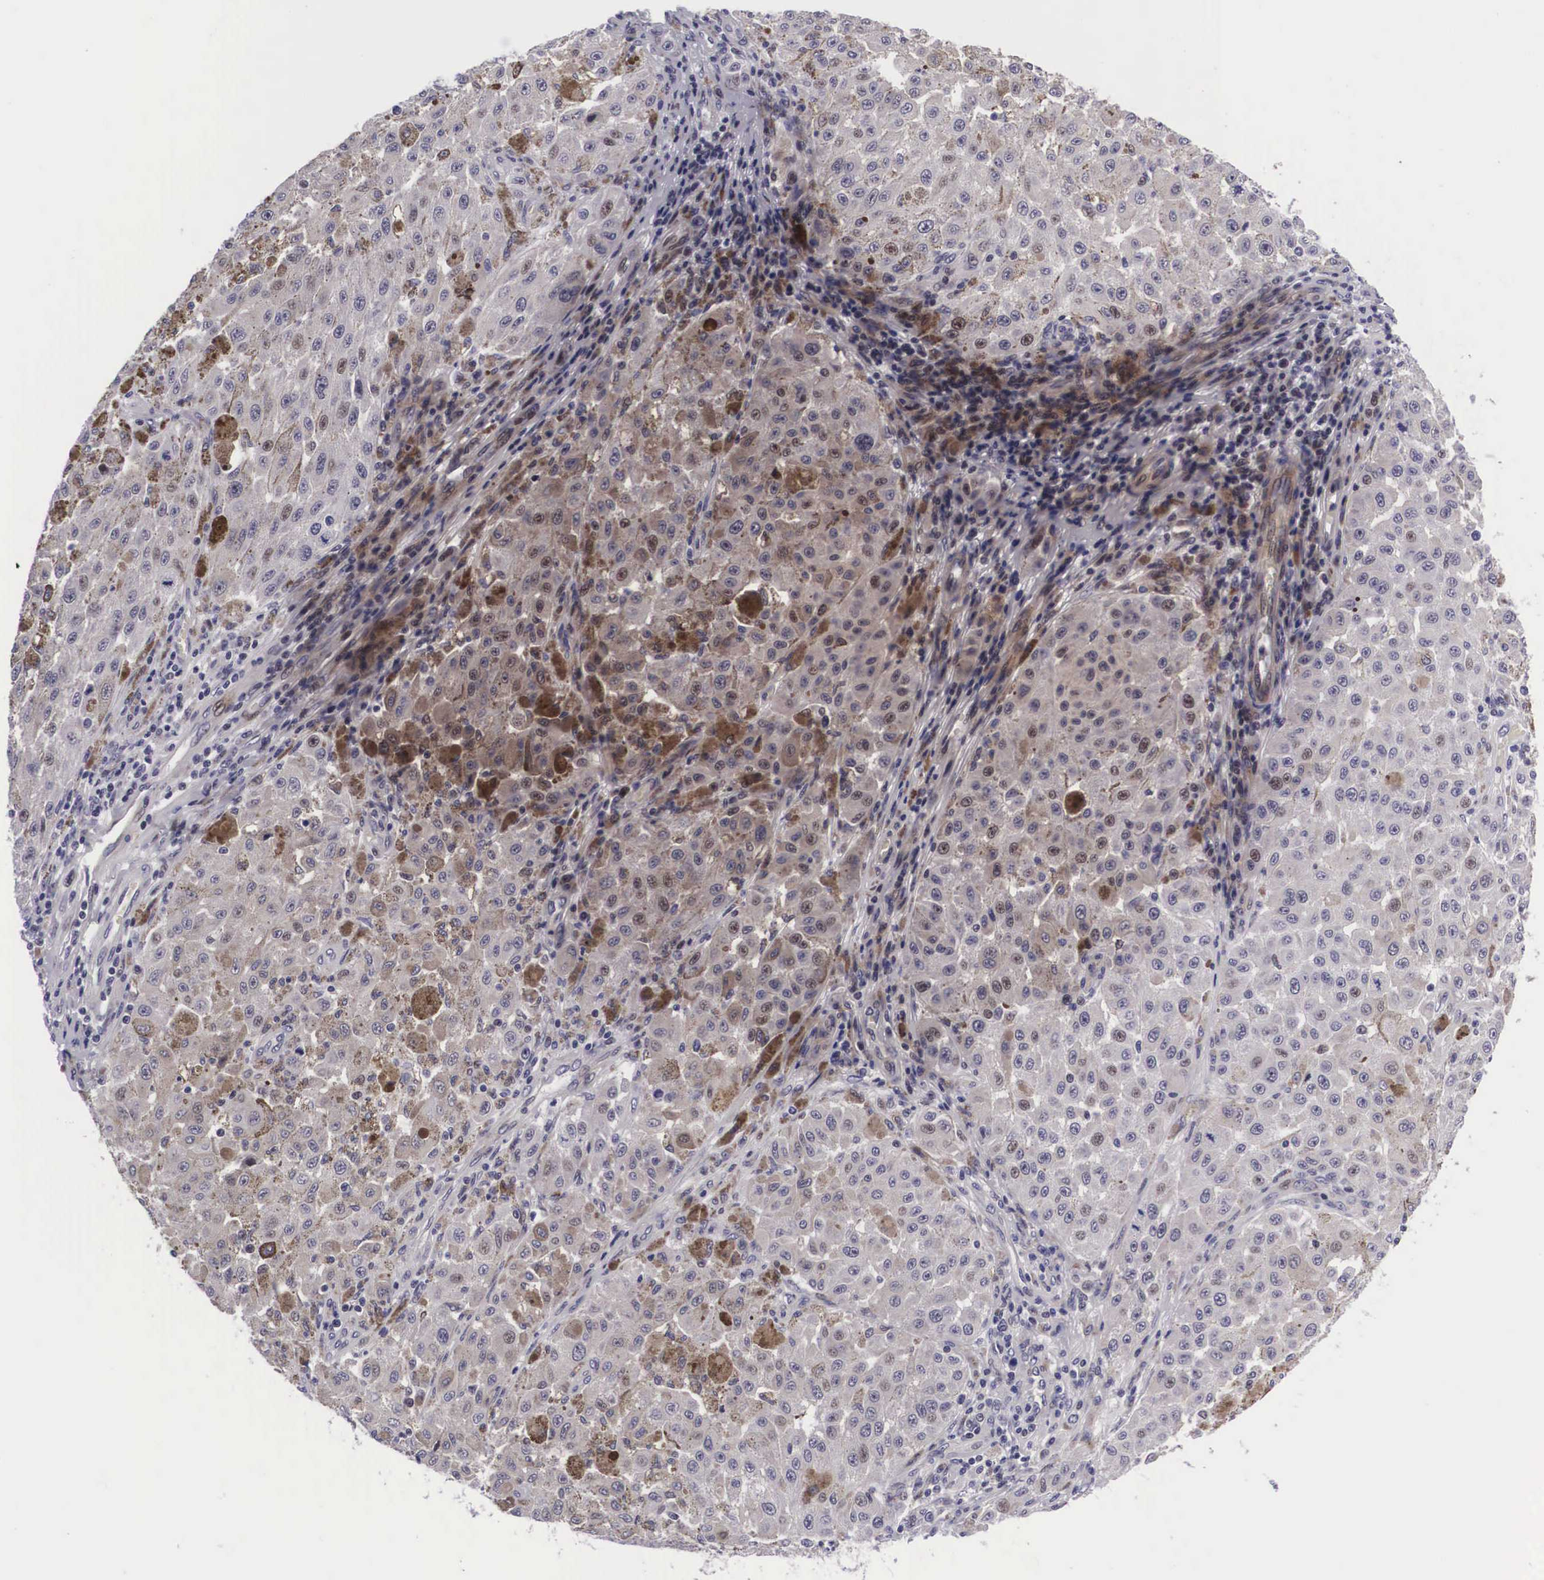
{"staining": {"intensity": "weak", "quantity": "25%-75%", "location": "cytoplasmic/membranous"}, "tissue": "melanoma", "cell_type": "Tumor cells", "image_type": "cancer", "snomed": [{"axis": "morphology", "description": "Malignant melanoma, NOS"}, {"axis": "topography", "description": "Skin"}], "caption": "Melanoma tissue demonstrates weak cytoplasmic/membranous staining in about 25%-75% of tumor cells, visualized by immunohistochemistry.", "gene": "EMID1", "patient": {"sex": "female", "age": 64}}